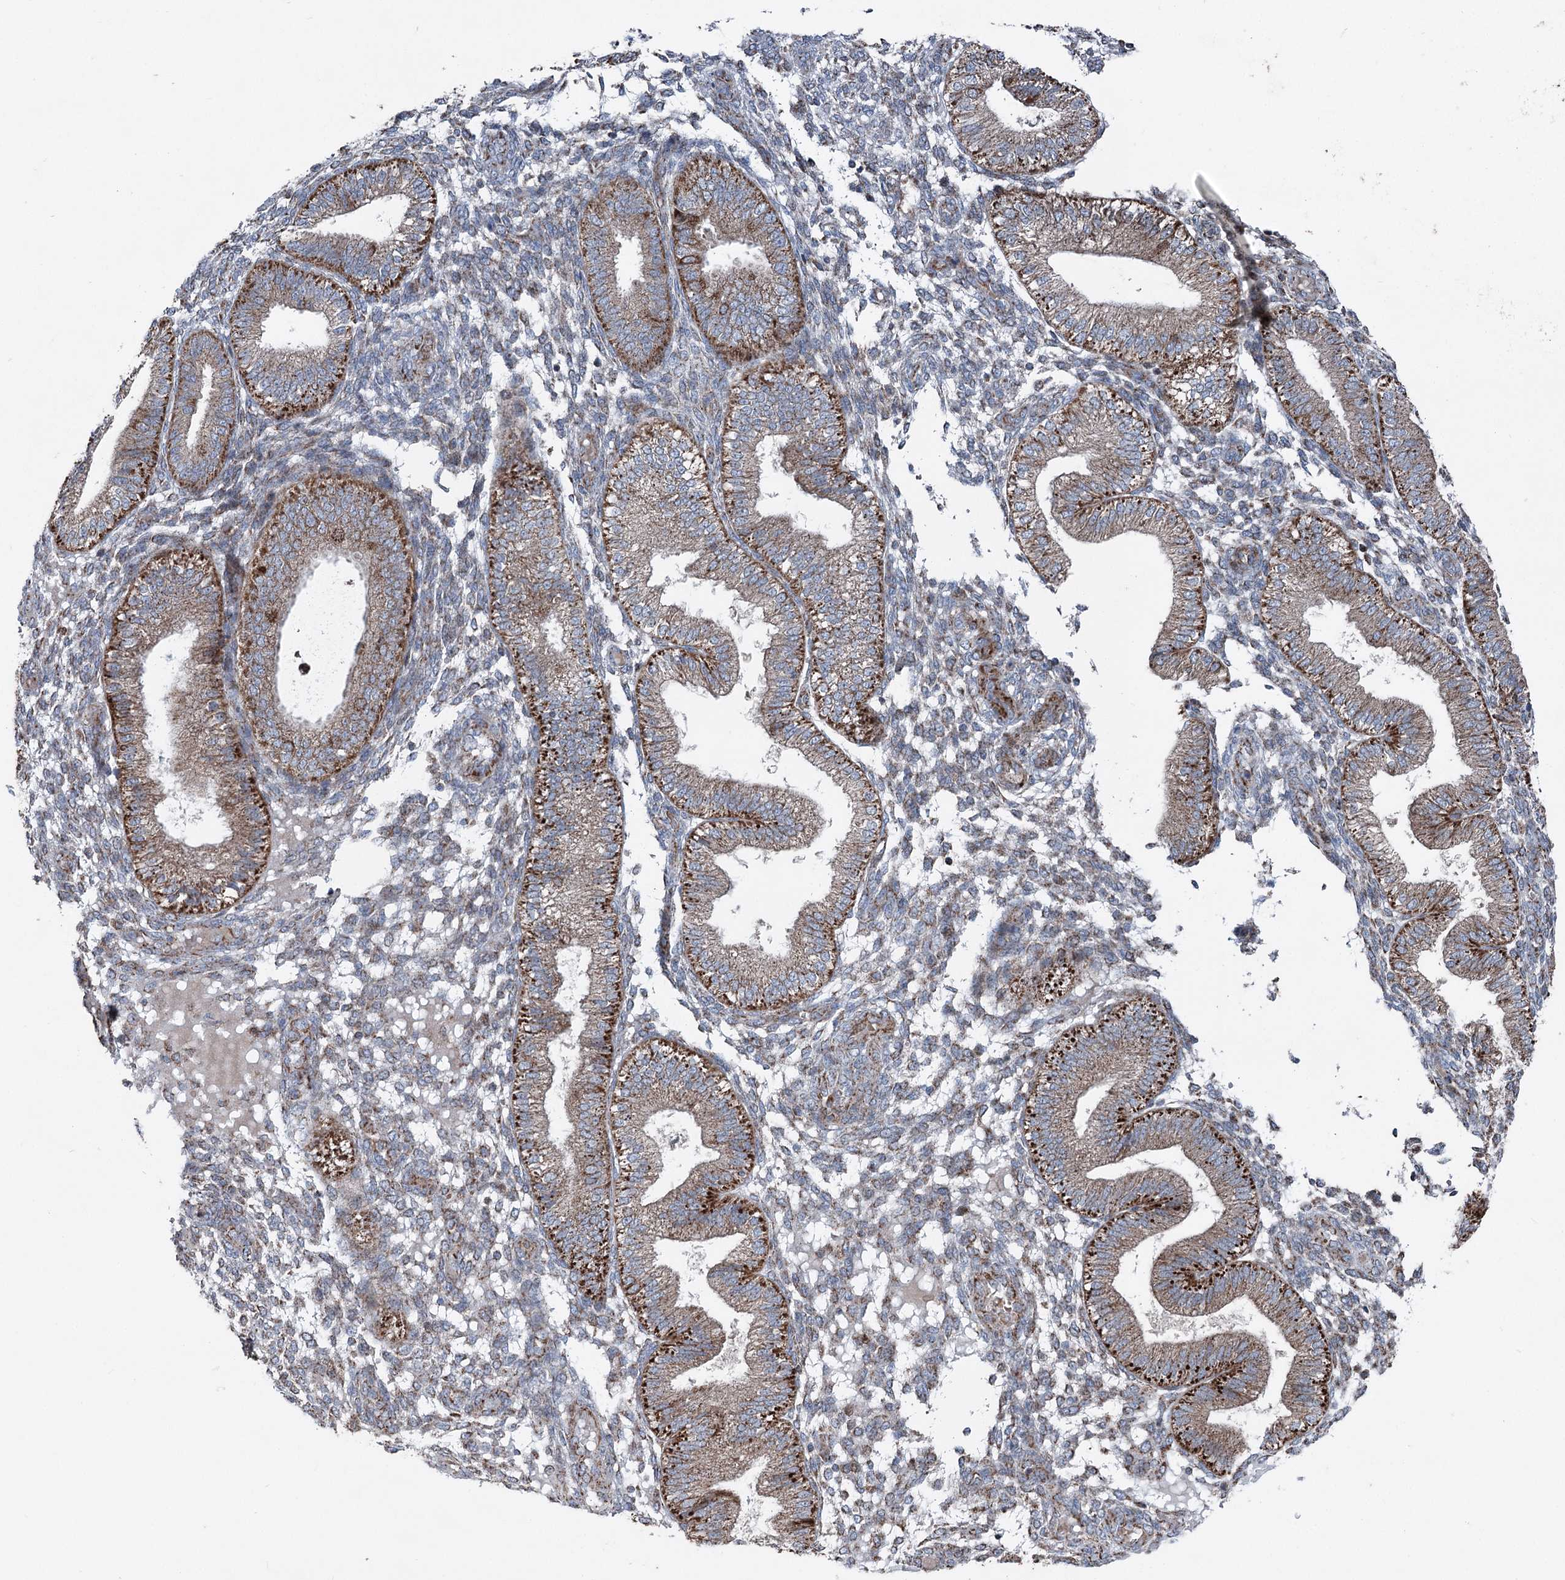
{"staining": {"intensity": "moderate", "quantity": ">75%", "location": "cytoplasmic/membranous"}, "tissue": "endometrium", "cell_type": "Cells in endometrial stroma", "image_type": "normal", "snomed": [{"axis": "morphology", "description": "Normal tissue, NOS"}, {"axis": "topography", "description": "Endometrium"}], "caption": "Endometrium stained for a protein exhibits moderate cytoplasmic/membranous positivity in cells in endometrial stroma. (brown staining indicates protein expression, while blue staining denotes nuclei).", "gene": "UCN3", "patient": {"sex": "female", "age": 39}}